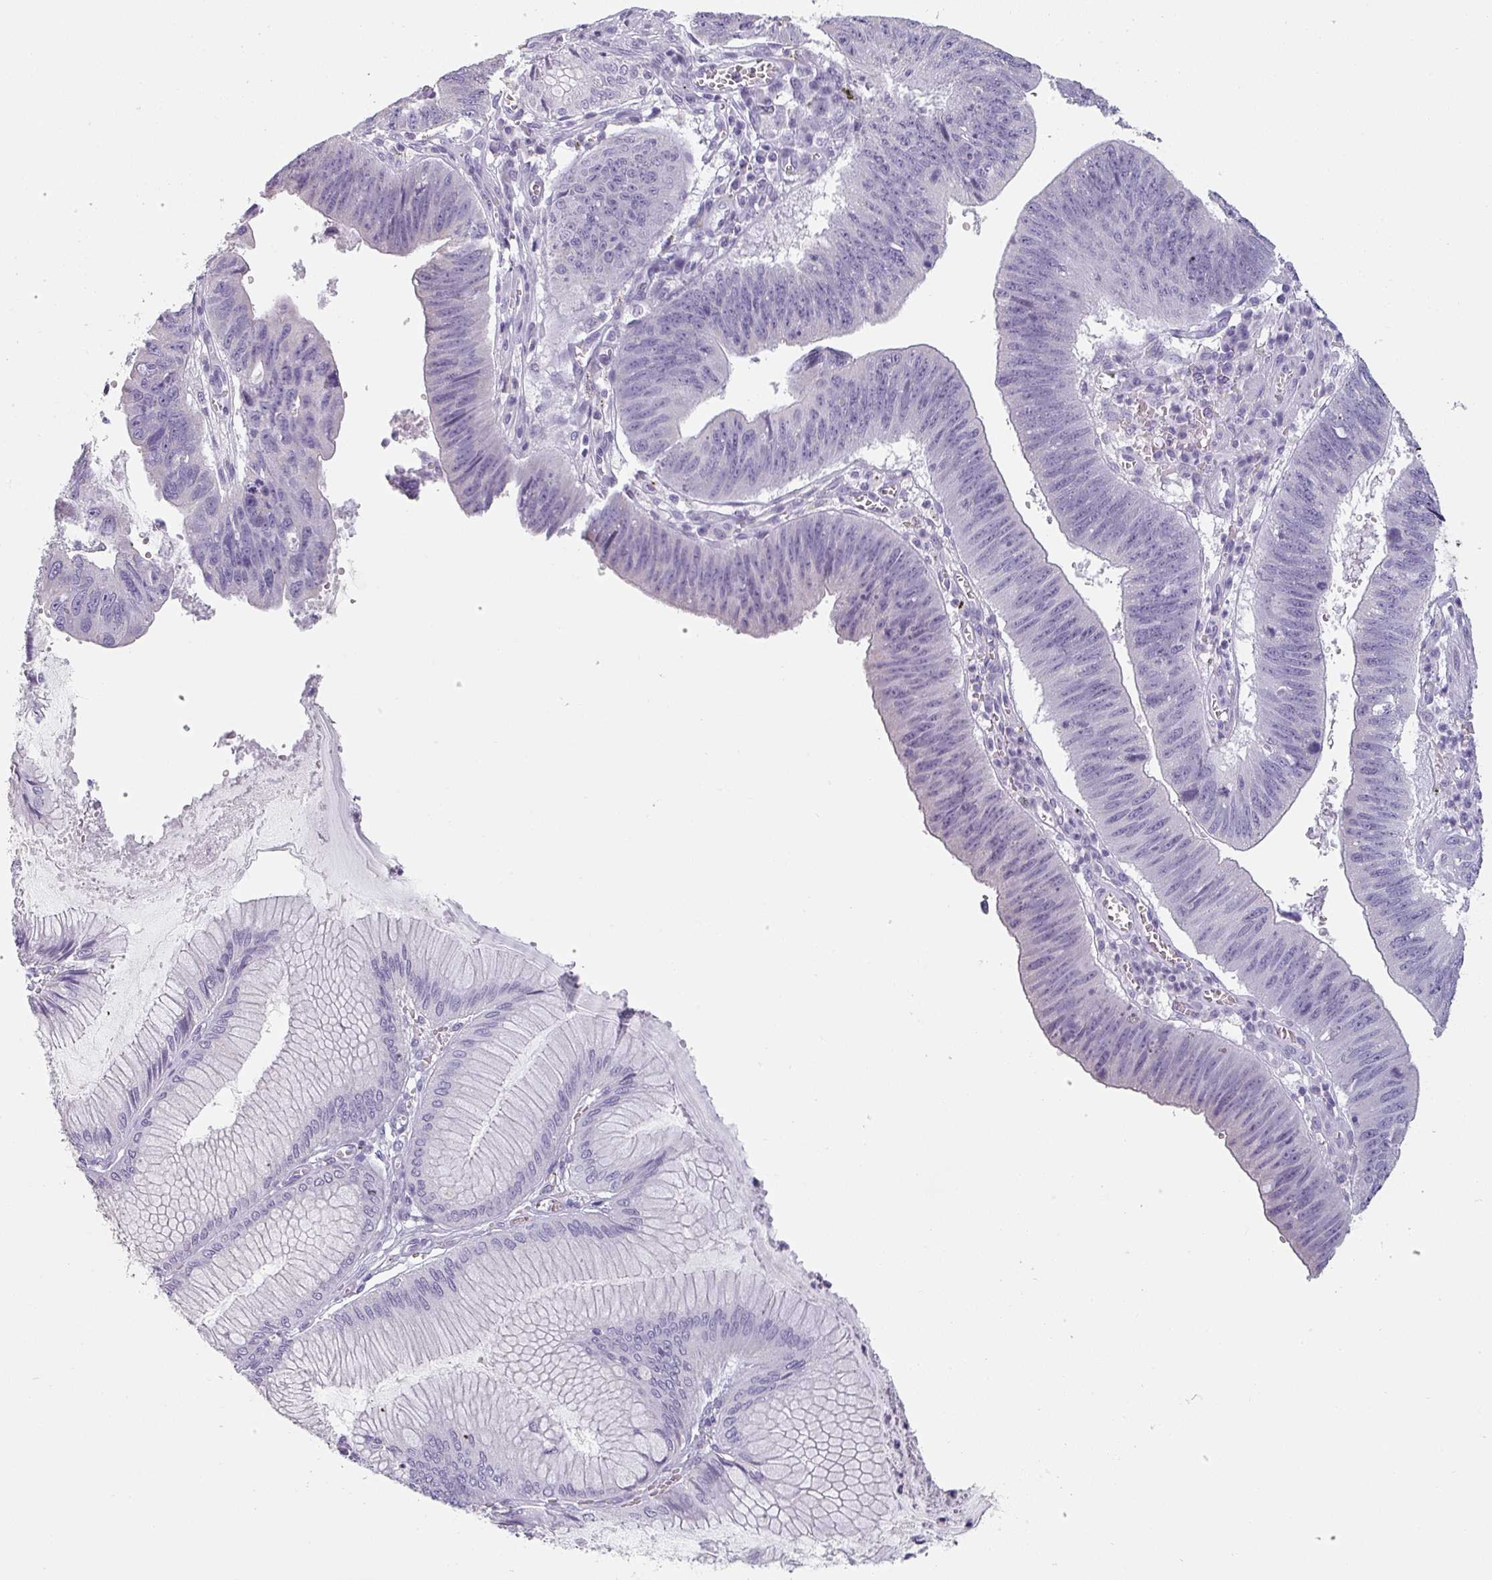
{"staining": {"intensity": "negative", "quantity": "none", "location": "none"}, "tissue": "stomach cancer", "cell_type": "Tumor cells", "image_type": "cancer", "snomed": [{"axis": "morphology", "description": "Adenocarcinoma, NOS"}, {"axis": "topography", "description": "Stomach"}], "caption": "DAB (3,3'-diaminobenzidine) immunohistochemical staining of stomach cancer displays no significant staining in tumor cells.", "gene": "SFTPA1", "patient": {"sex": "male", "age": 59}}